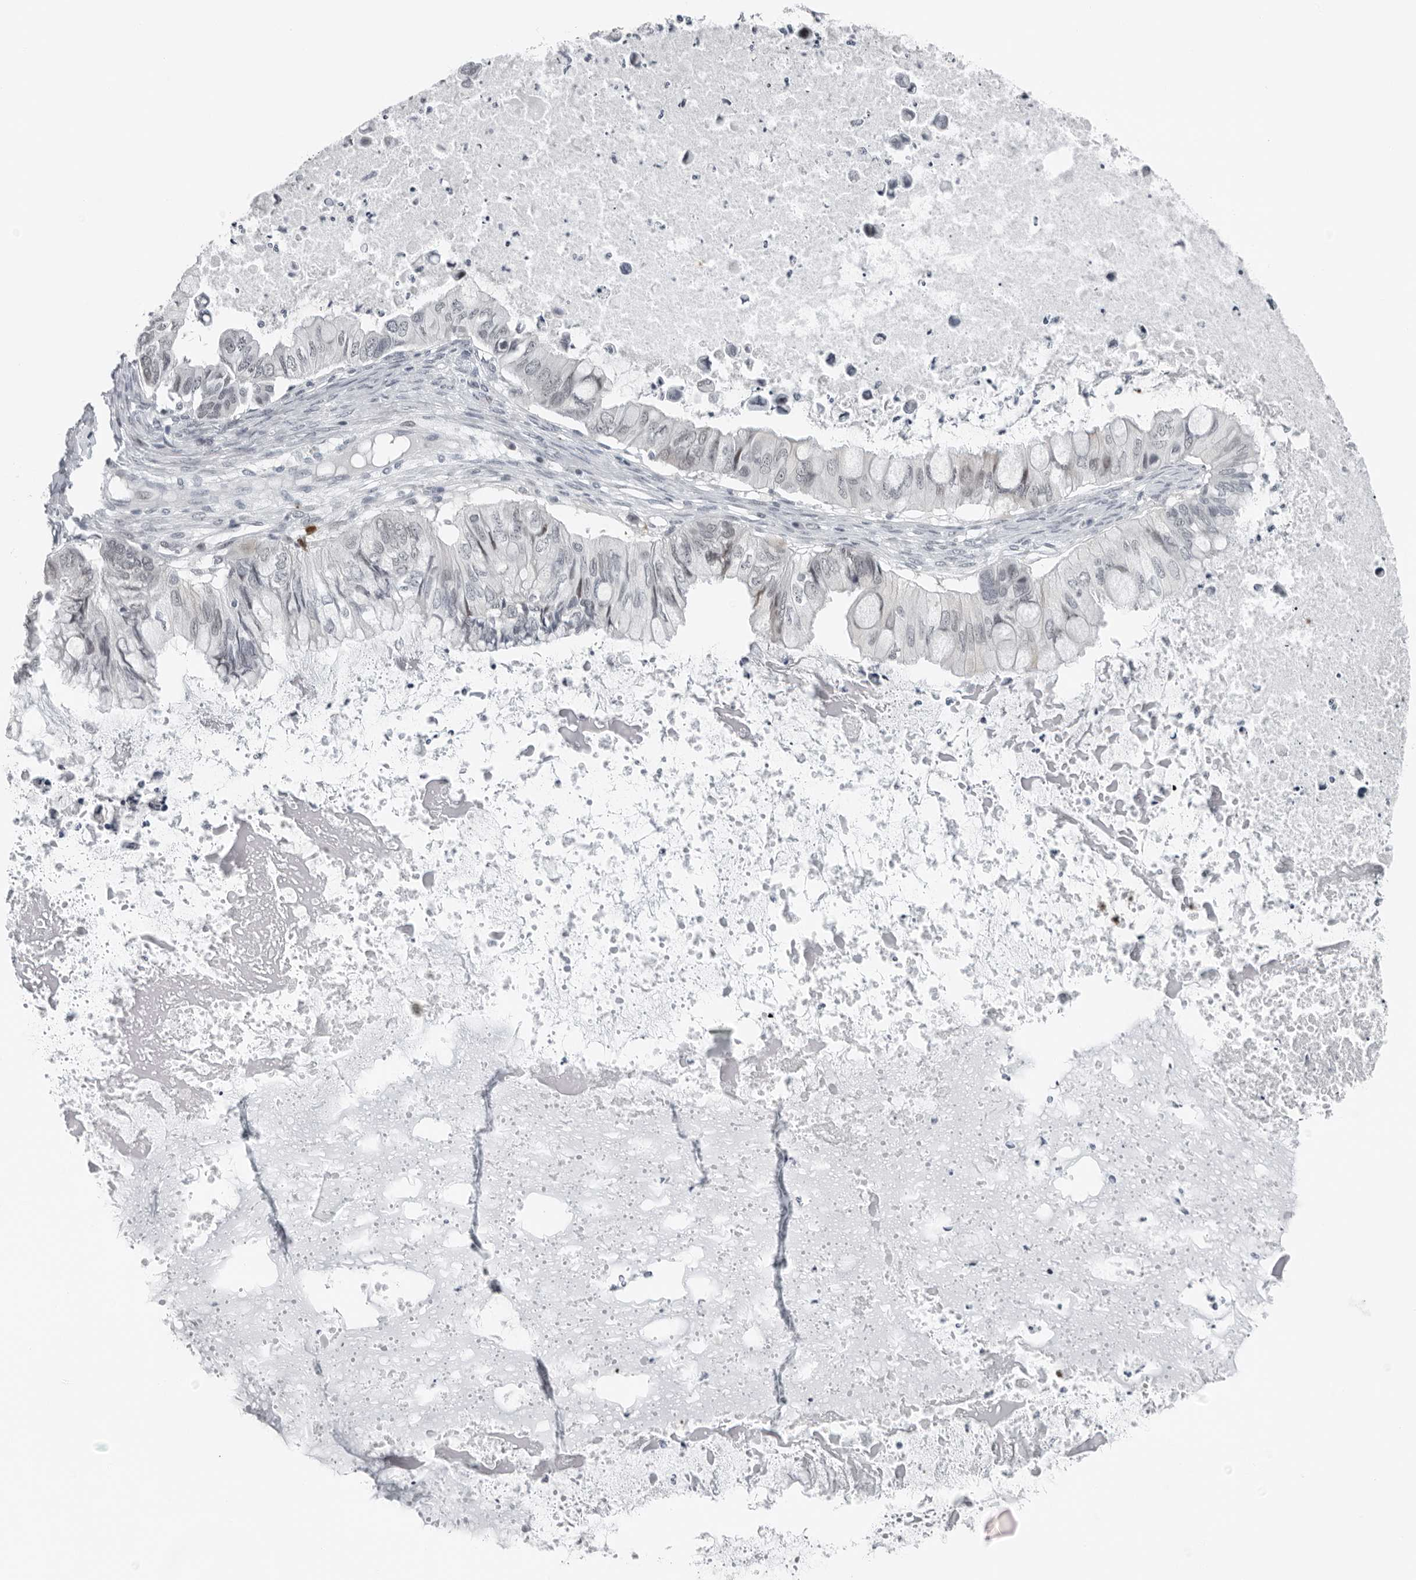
{"staining": {"intensity": "weak", "quantity": "<25%", "location": "nuclear"}, "tissue": "ovarian cancer", "cell_type": "Tumor cells", "image_type": "cancer", "snomed": [{"axis": "morphology", "description": "Cystadenocarcinoma, mucinous, NOS"}, {"axis": "topography", "description": "Ovary"}], "caption": "IHC histopathology image of human ovarian mucinous cystadenocarcinoma stained for a protein (brown), which exhibits no expression in tumor cells. (Stains: DAB immunohistochemistry (IHC) with hematoxylin counter stain, Microscopy: brightfield microscopy at high magnification).", "gene": "PPP1R42", "patient": {"sex": "female", "age": 80}}